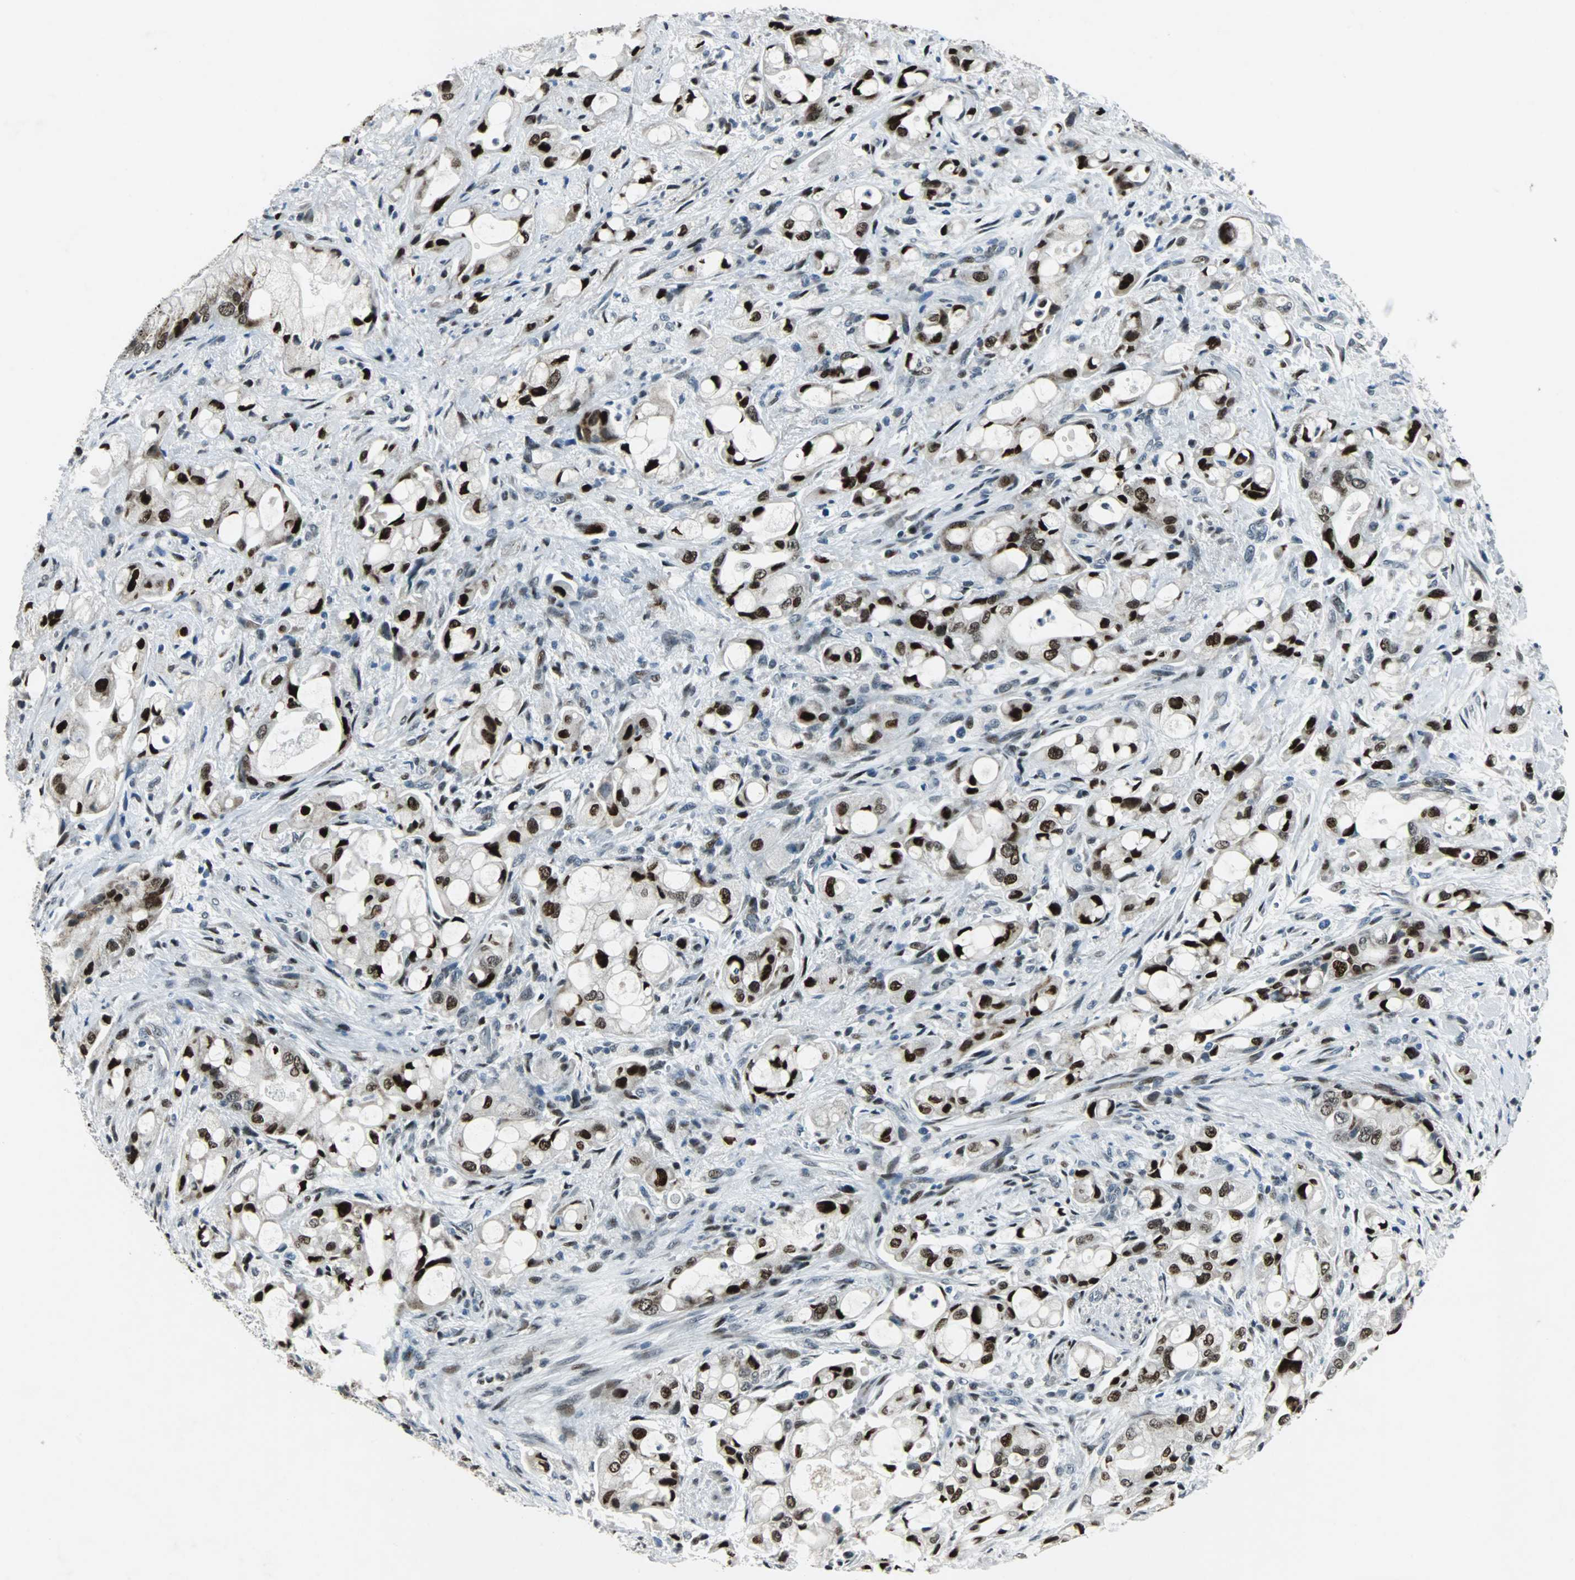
{"staining": {"intensity": "strong", "quantity": ">75%", "location": "nuclear"}, "tissue": "pancreatic cancer", "cell_type": "Tumor cells", "image_type": "cancer", "snomed": [{"axis": "morphology", "description": "Adenocarcinoma, NOS"}, {"axis": "topography", "description": "Pancreas"}], "caption": "DAB (3,3'-diaminobenzidine) immunohistochemical staining of adenocarcinoma (pancreatic) exhibits strong nuclear protein staining in approximately >75% of tumor cells.", "gene": "AJUBA", "patient": {"sex": "male", "age": 79}}